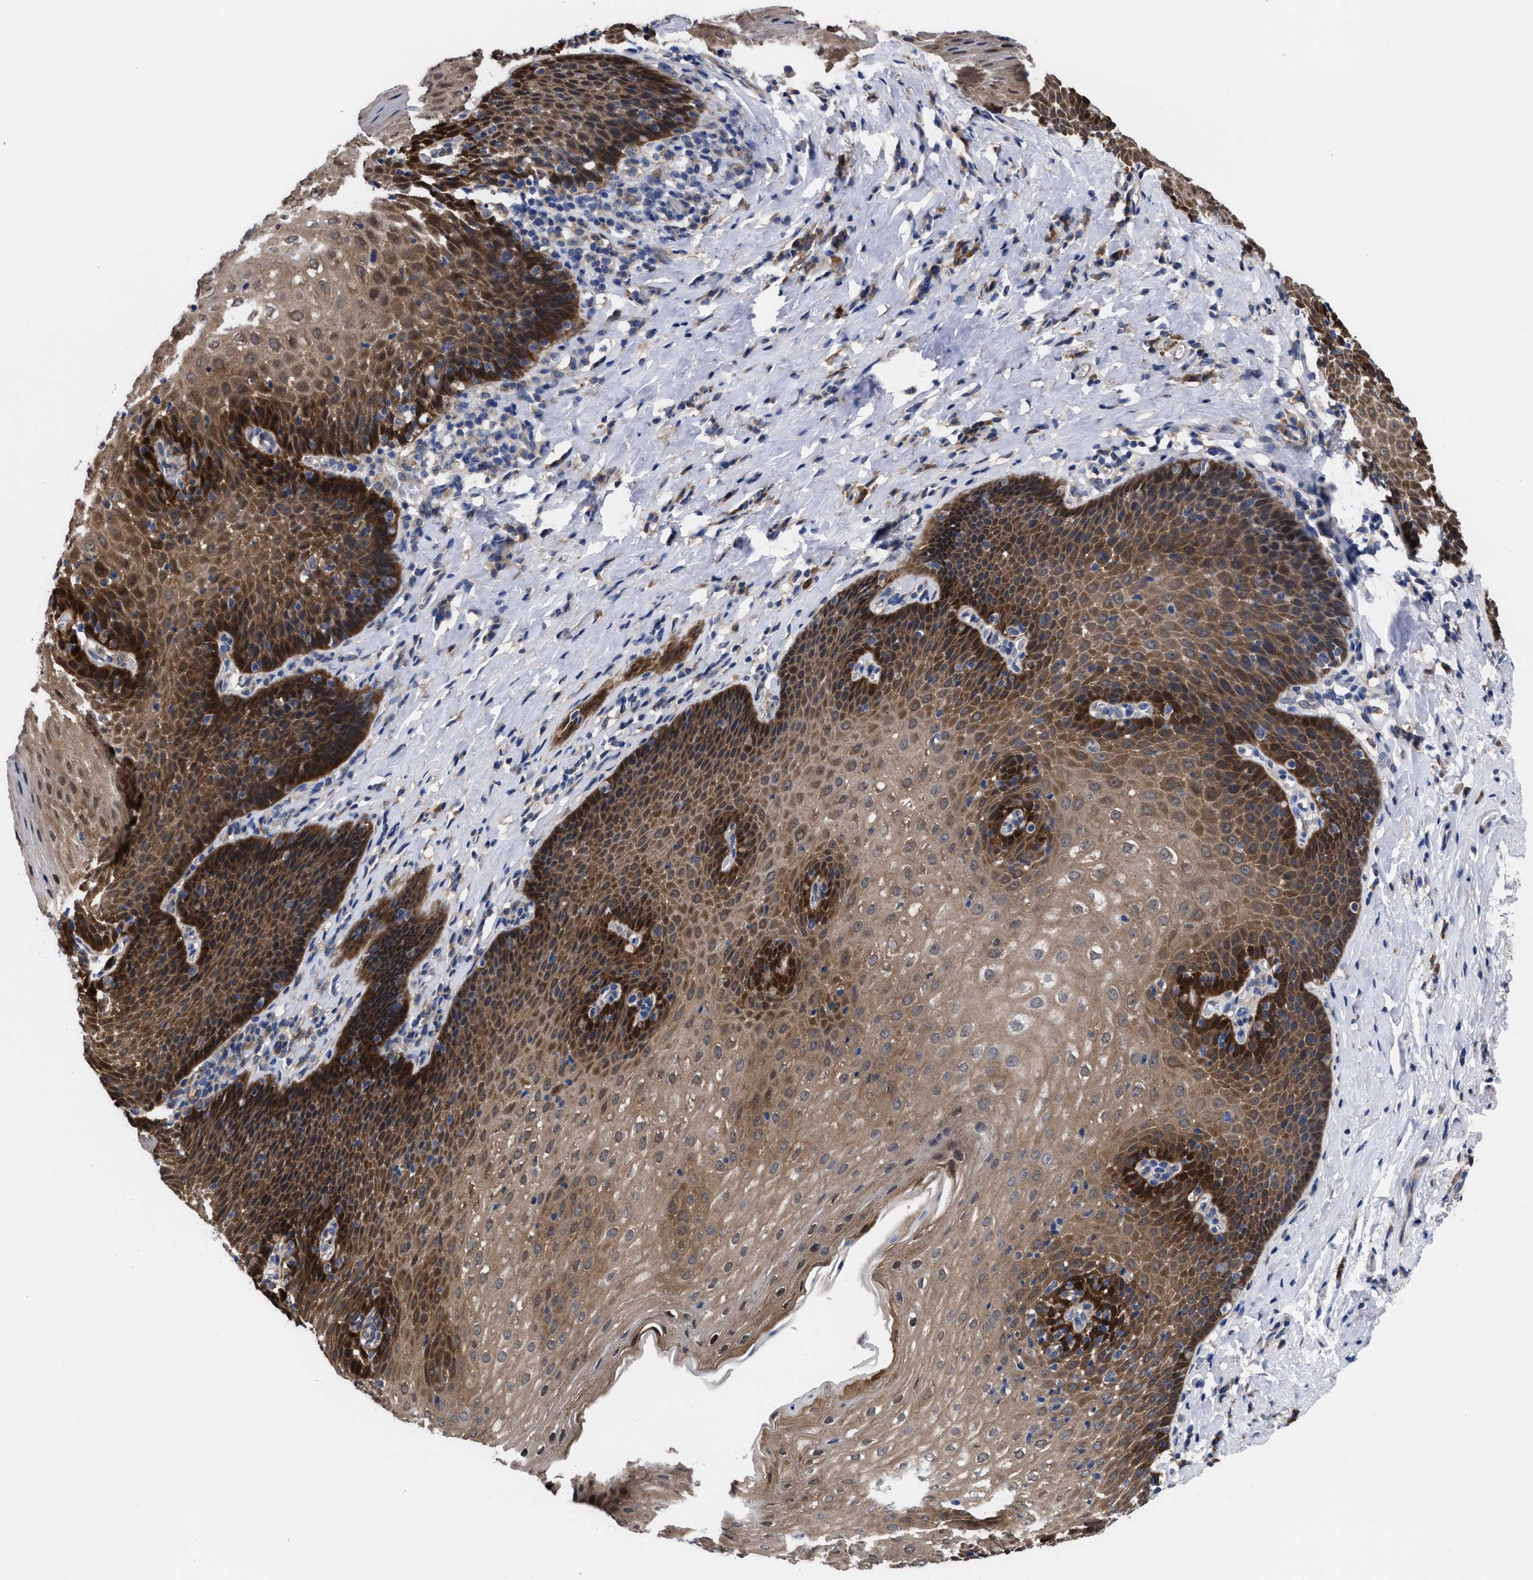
{"staining": {"intensity": "strong", "quantity": "25%-75%", "location": "cytoplasmic/membranous"}, "tissue": "esophagus", "cell_type": "Squamous epithelial cells", "image_type": "normal", "snomed": [{"axis": "morphology", "description": "Normal tissue, NOS"}, {"axis": "topography", "description": "Esophagus"}], "caption": "A brown stain labels strong cytoplasmic/membranous staining of a protein in squamous epithelial cells of benign human esophagus.", "gene": "TXNDC17", "patient": {"sex": "female", "age": 61}}